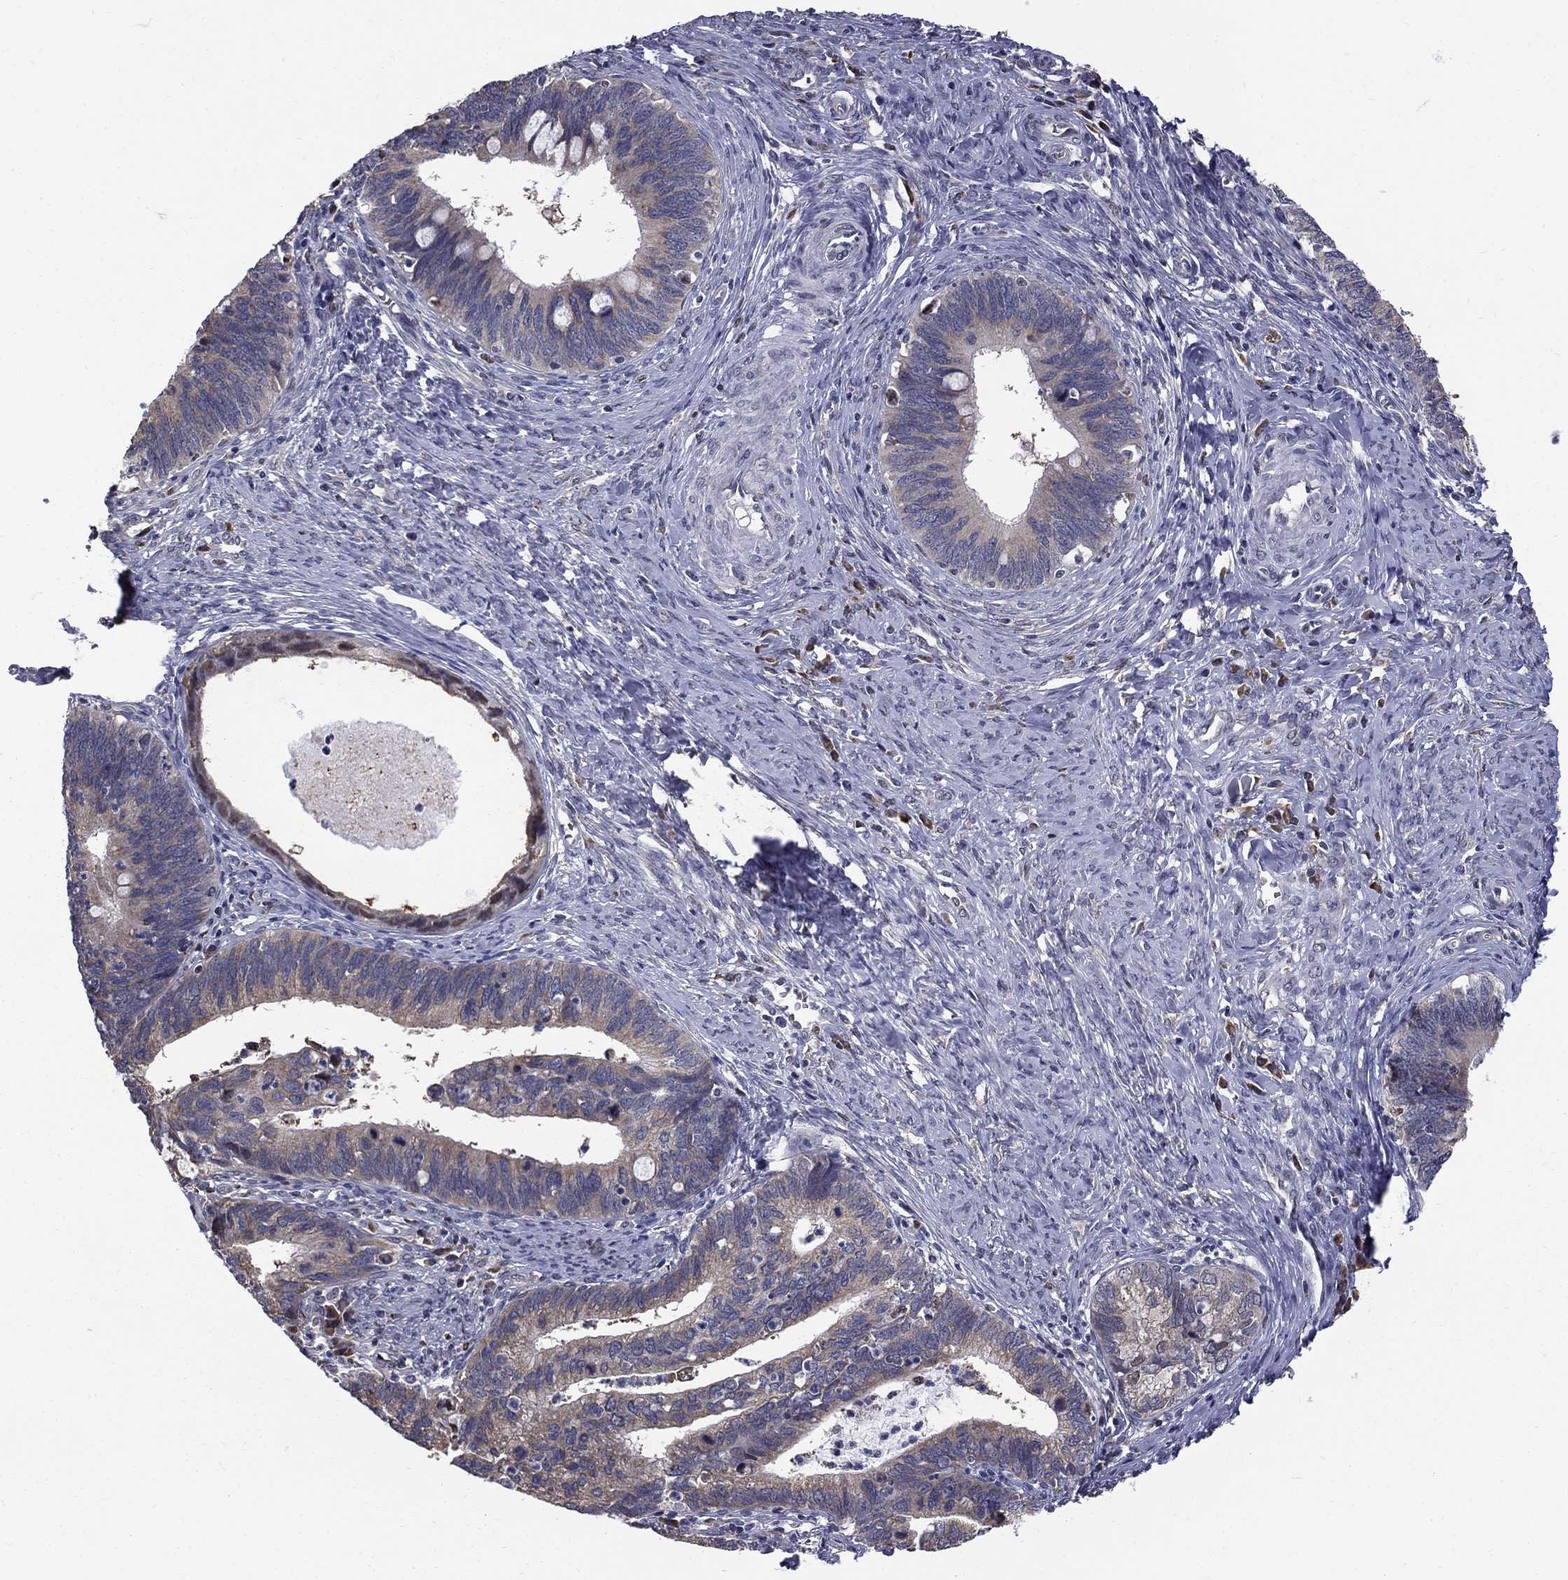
{"staining": {"intensity": "weak", "quantity": "<25%", "location": "cytoplasmic/membranous"}, "tissue": "cervical cancer", "cell_type": "Tumor cells", "image_type": "cancer", "snomed": [{"axis": "morphology", "description": "Adenocarcinoma, NOS"}, {"axis": "topography", "description": "Cervix"}], "caption": "Tumor cells show no significant protein staining in cervical cancer.", "gene": "HSPB2", "patient": {"sex": "female", "age": 42}}